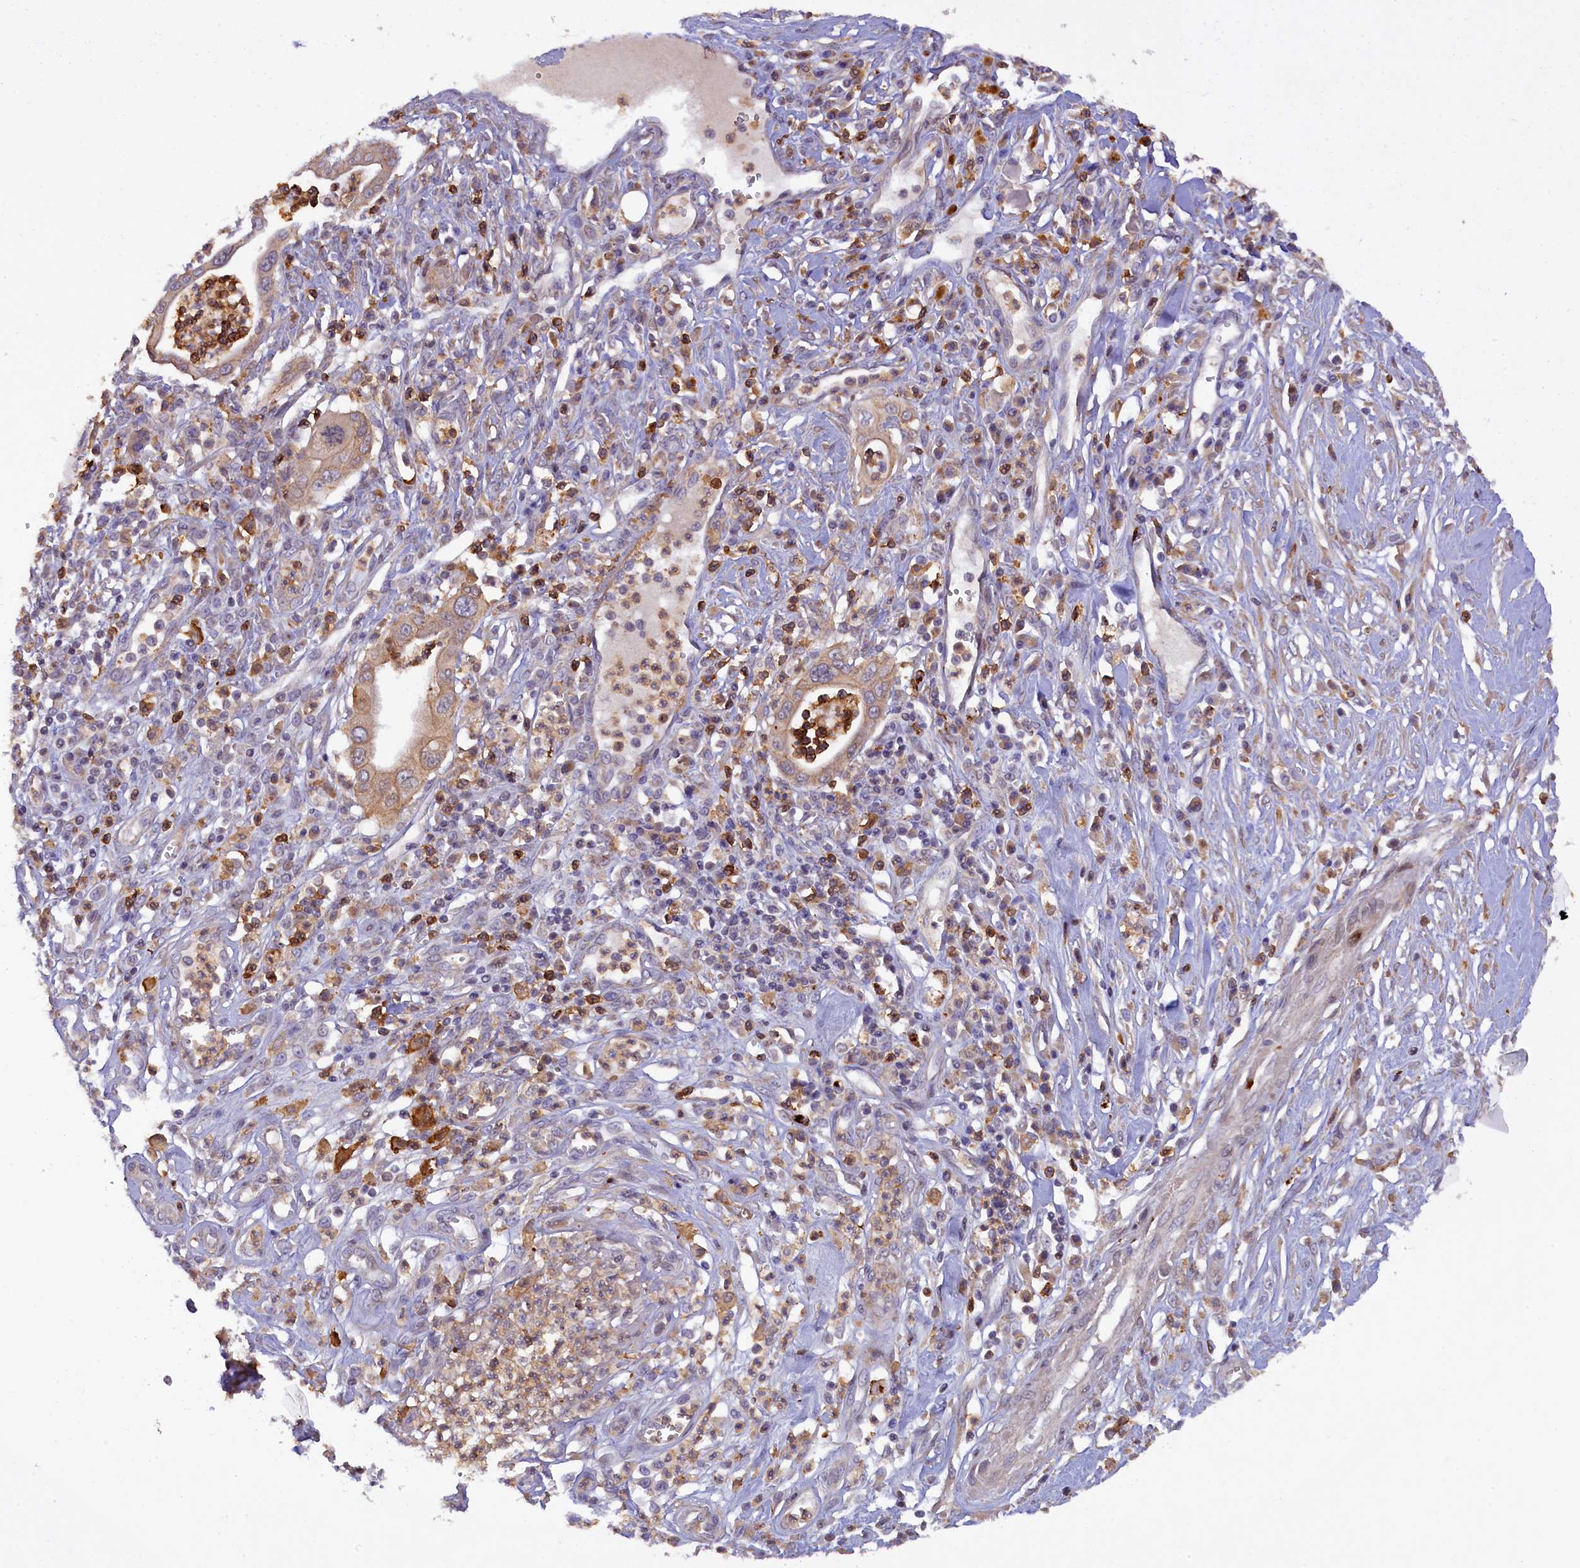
{"staining": {"intensity": "weak", "quantity": "<25%", "location": "cytoplasmic/membranous"}, "tissue": "pancreatic cancer", "cell_type": "Tumor cells", "image_type": "cancer", "snomed": [{"axis": "morphology", "description": "Adenocarcinoma, NOS"}, {"axis": "topography", "description": "Pancreas"}], "caption": "Immunohistochemical staining of pancreatic cancer (adenocarcinoma) exhibits no significant positivity in tumor cells. (DAB (3,3'-diaminobenzidine) immunohistochemistry (IHC) visualized using brightfield microscopy, high magnification).", "gene": "FERMT1", "patient": {"sex": "male", "age": 68}}